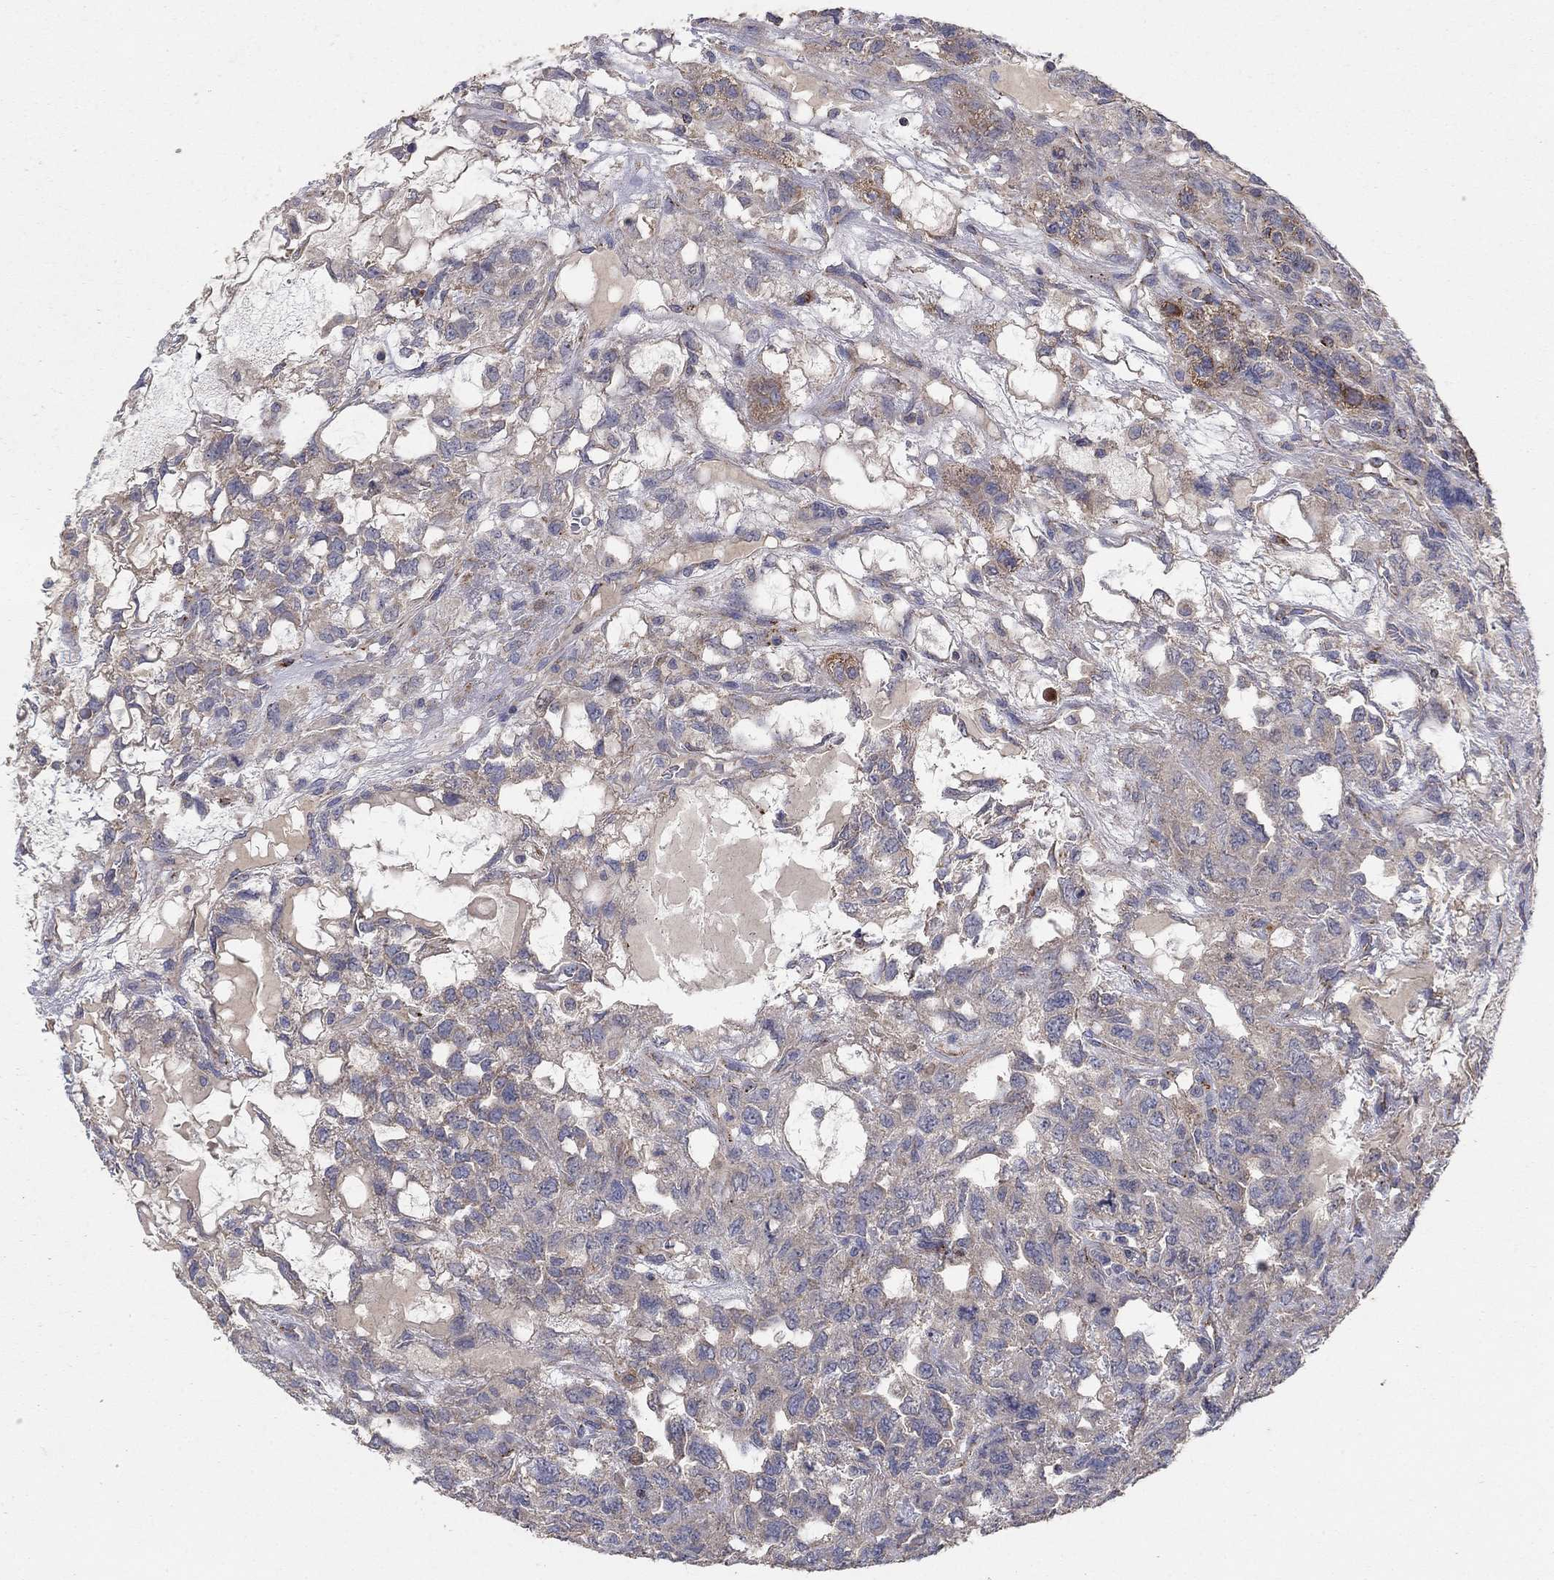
{"staining": {"intensity": "weak", "quantity": "25%-75%", "location": "cytoplasmic/membranous"}, "tissue": "testis cancer", "cell_type": "Tumor cells", "image_type": "cancer", "snomed": [{"axis": "morphology", "description": "Seminoma, NOS"}, {"axis": "topography", "description": "Testis"}], "caption": "A histopathology image of testis cancer stained for a protein demonstrates weak cytoplasmic/membranous brown staining in tumor cells.", "gene": "GPSM1", "patient": {"sex": "male", "age": 52}}